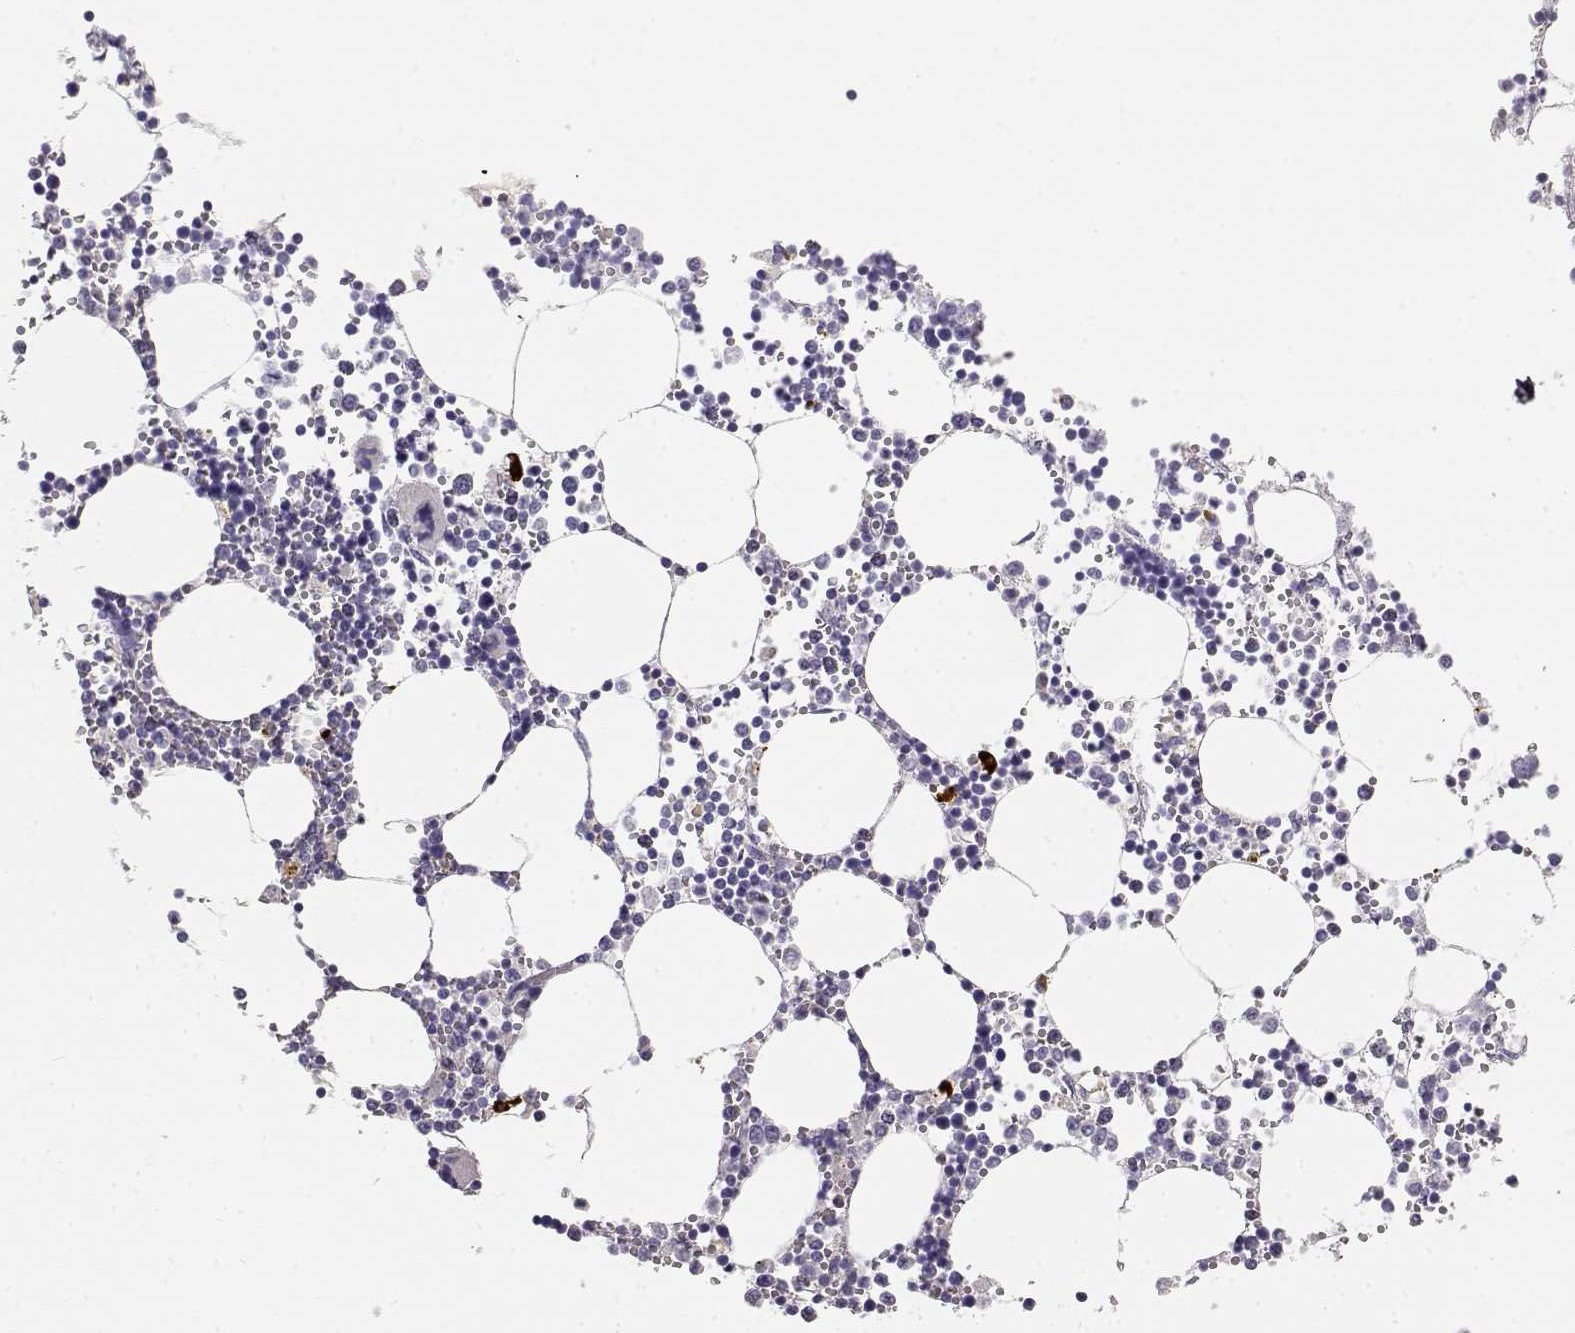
{"staining": {"intensity": "strong", "quantity": "<25%", "location": "cytoplasmic/membranous"}, "tissue": "bone marrow", "cell_type": "Hematopoietic cells", "image_type": "normal", "snomed": [{"axis": "morphology", "description": "Normal tissue, NOS"}, {"axis": "topography", "description": "Bone marrow"}], "caption": "IHC photomicrograph of unremarkable human bone marrow stained for a protein (brown), which displays medium levels of strong cytoplasmic/membranous staining in approximately <25% of hematopoietic cells.", "gene": "GPR174", "patient": {"sex": "male", "age": 54}}